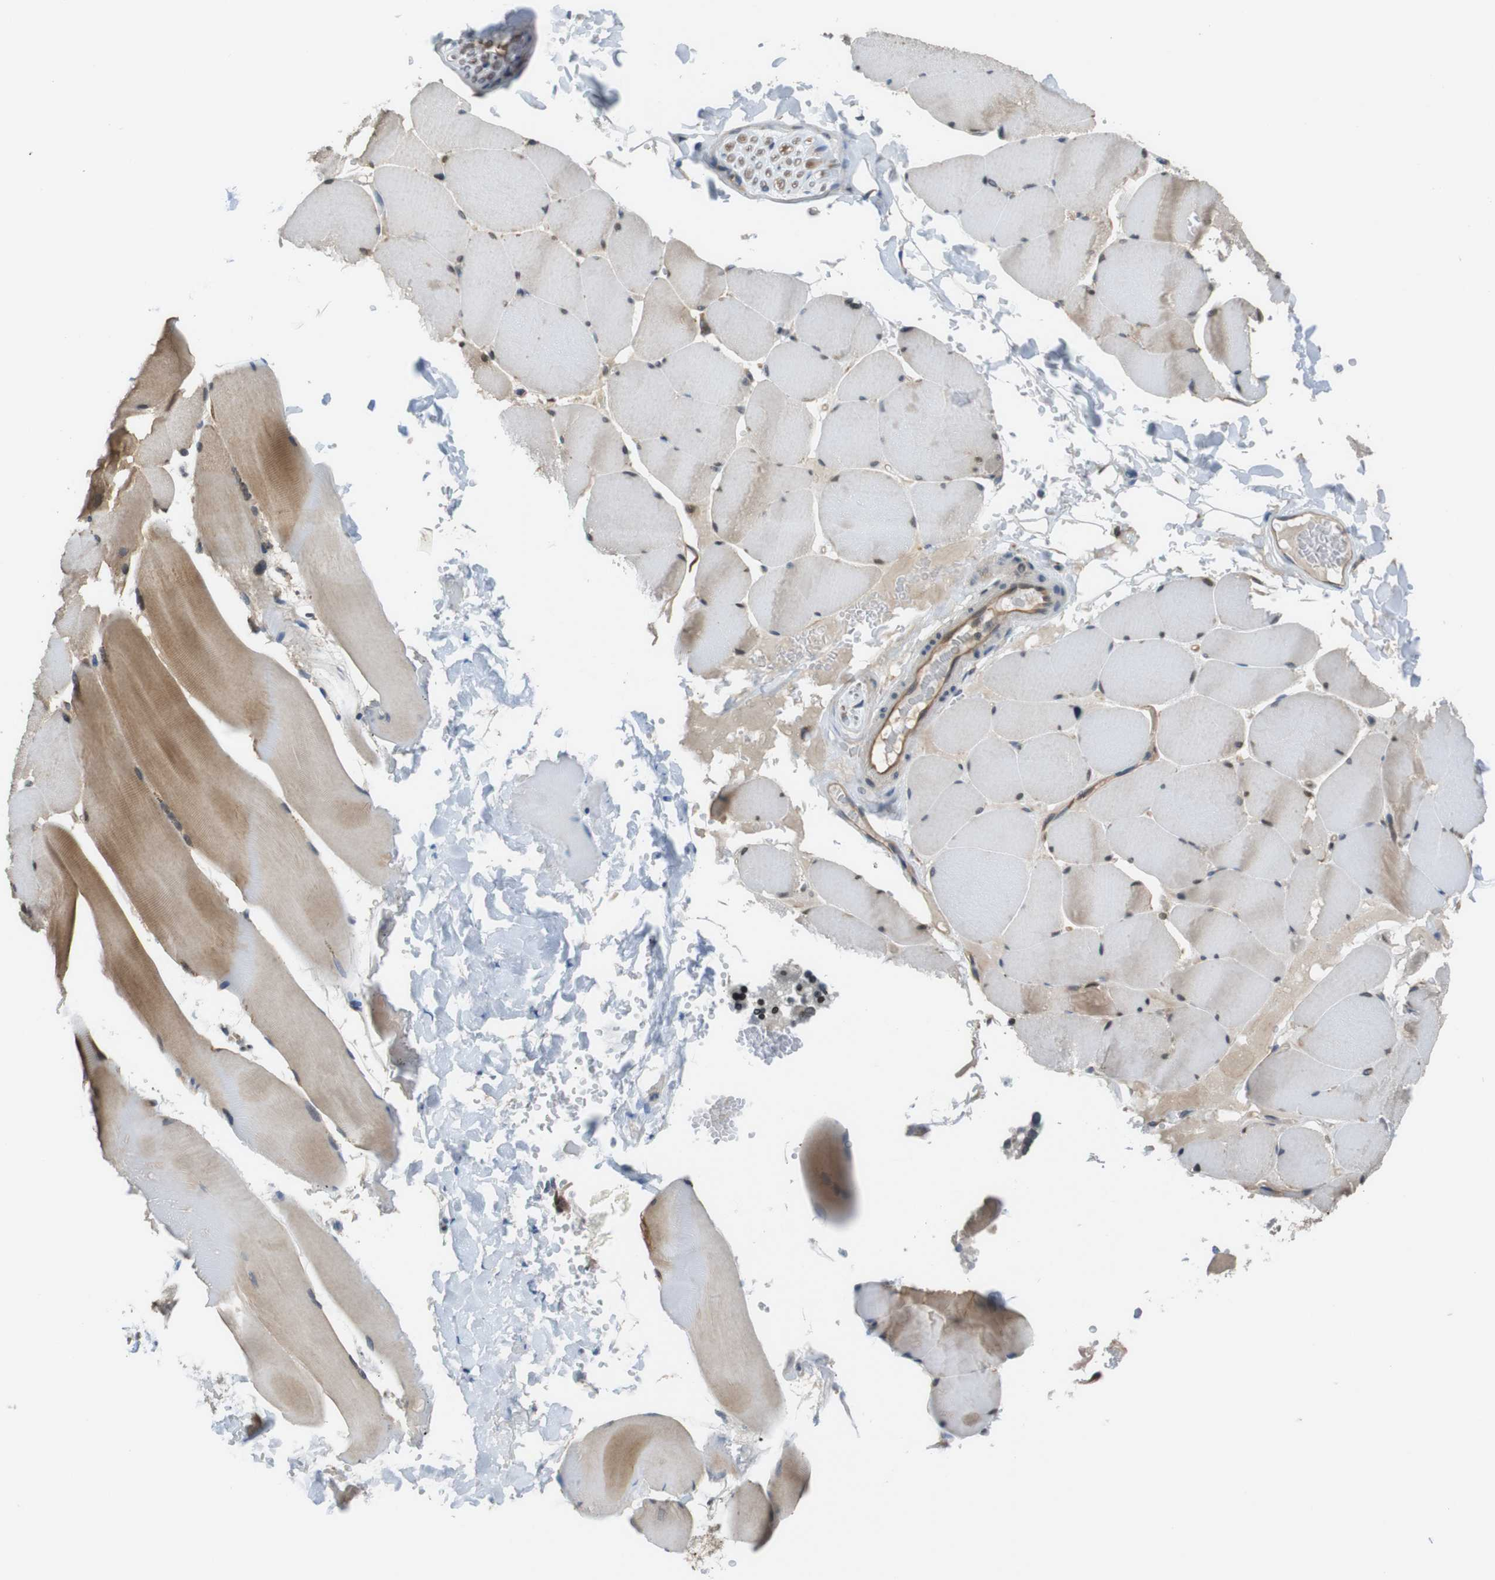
{"staining": {"intensity": "moderate", "quantity": ">75%", "location": "cytoplasmic/membranous"}, "tissue": "skeletal muscle", "cell_type": "Myocytes", "image_type": "normal", "snomed": [{"axis": "morphology", "description": "Normal tissue, NOS"}, {"axis": "topography", "description": "Skin"}, {"axis": "topography", "description": "Skeletal muscle"}], "caption": "Immunohistochemical staining of normal human skeletal muscle exhibits moderate cytoplasmic/membranous protein staining in approximately >75% of myocytes. Using DAB (brown) and hematoxylin (blue) stains, captured at high magnification using brightfield microscopy.", "gene": "PCDH10", "patient": {"sex": "male", "age": 83}}